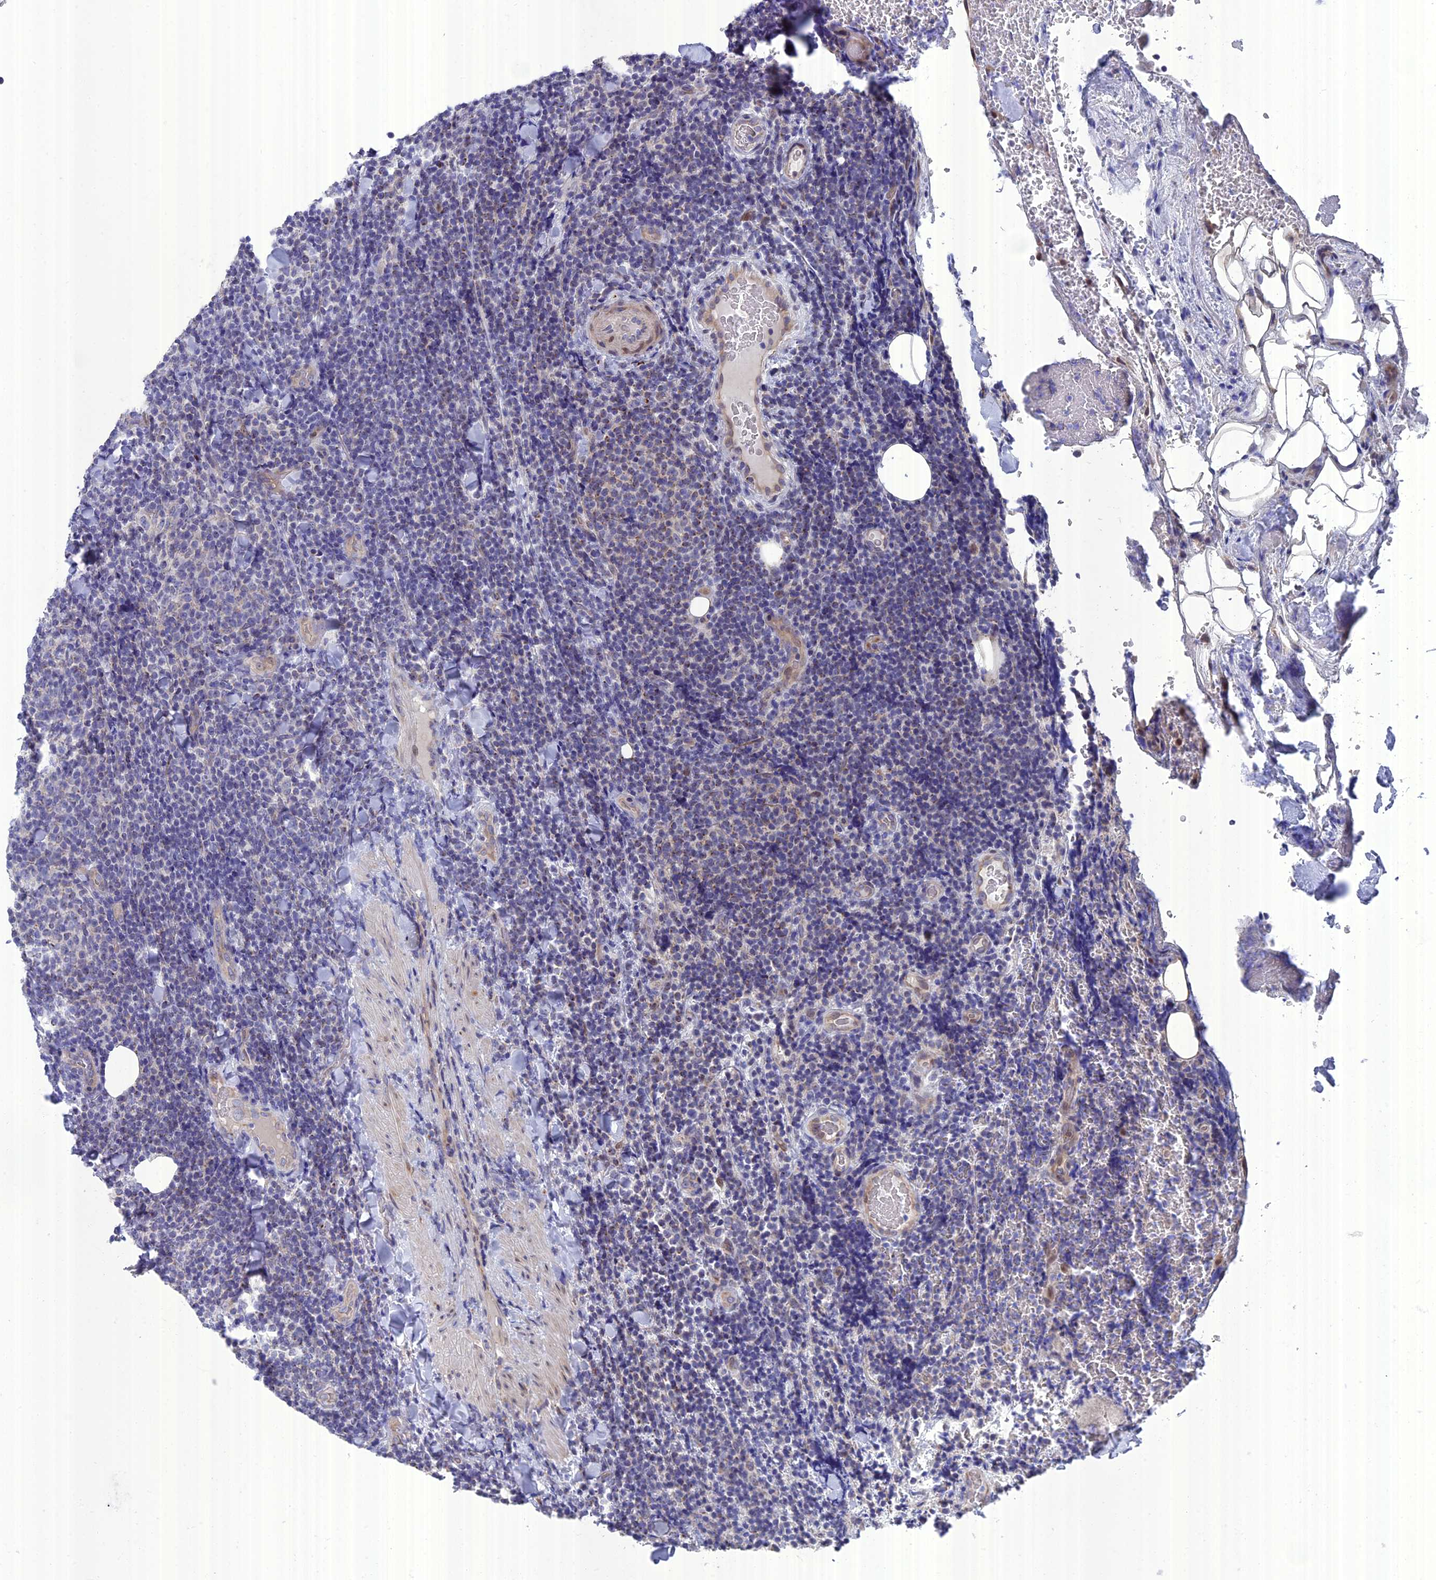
{"staining": {"intensity": "negative", "quantity": "none", "location": "none"}, "tissue": "lymphoma", "cell_type": "Tumor cells", "image_type": "cancer", "snomed": [{"axis": "morphology", "description": "Malignant lymphoma, non-Hodgkin's type, Low grade"}, {"axis": "topography", "description": "Lymph node"}], "caption": "An image of human malignant lymphoma, non-Hodgkin's type (low-grade) is negative for staining in tumor cells.", "gene": "TMEM161A", "patient": {"sex": "male", "age": 66}}